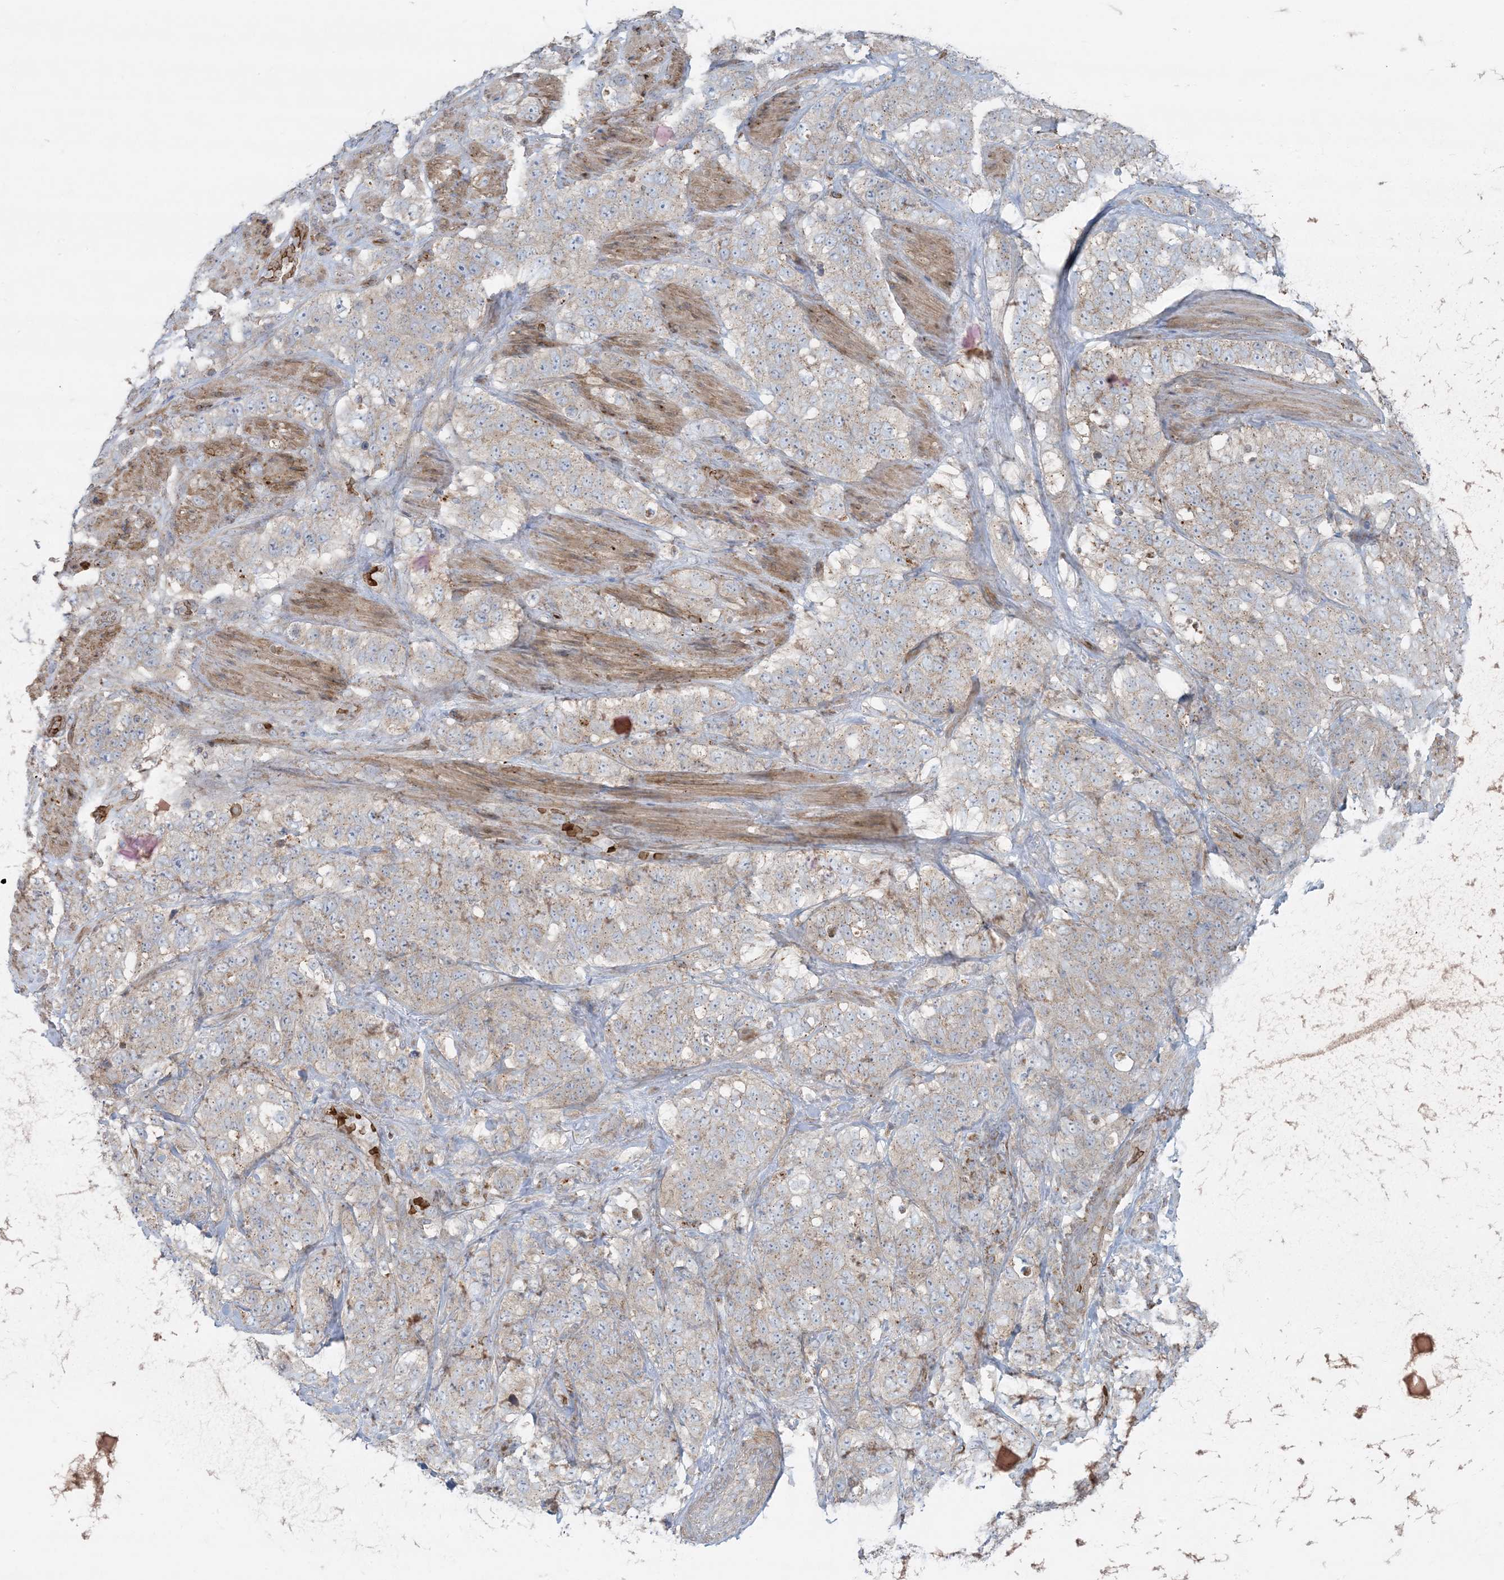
{"staining": {"intensity": "weak", "quantity": "25%-75%", "location": "cytoplasmic/membranous"}, "tissue": "stomach cancer", "cell_type": "Tumor cells", "image_type": "cancer", "snomed": [{"axis": "morphology", "description": "Adenocarcinoma, NOS"}, {"axis": "topography", "description": "Stomach"}], "caption": "A low amount of weak cytoplasmic/membranous expression is identified in approximately 25%-75% of tumor cells in stomach adenocarcinoma tissue.", "gene": "PIK3R4", "patient": {"sex": "male", "age": 48}}